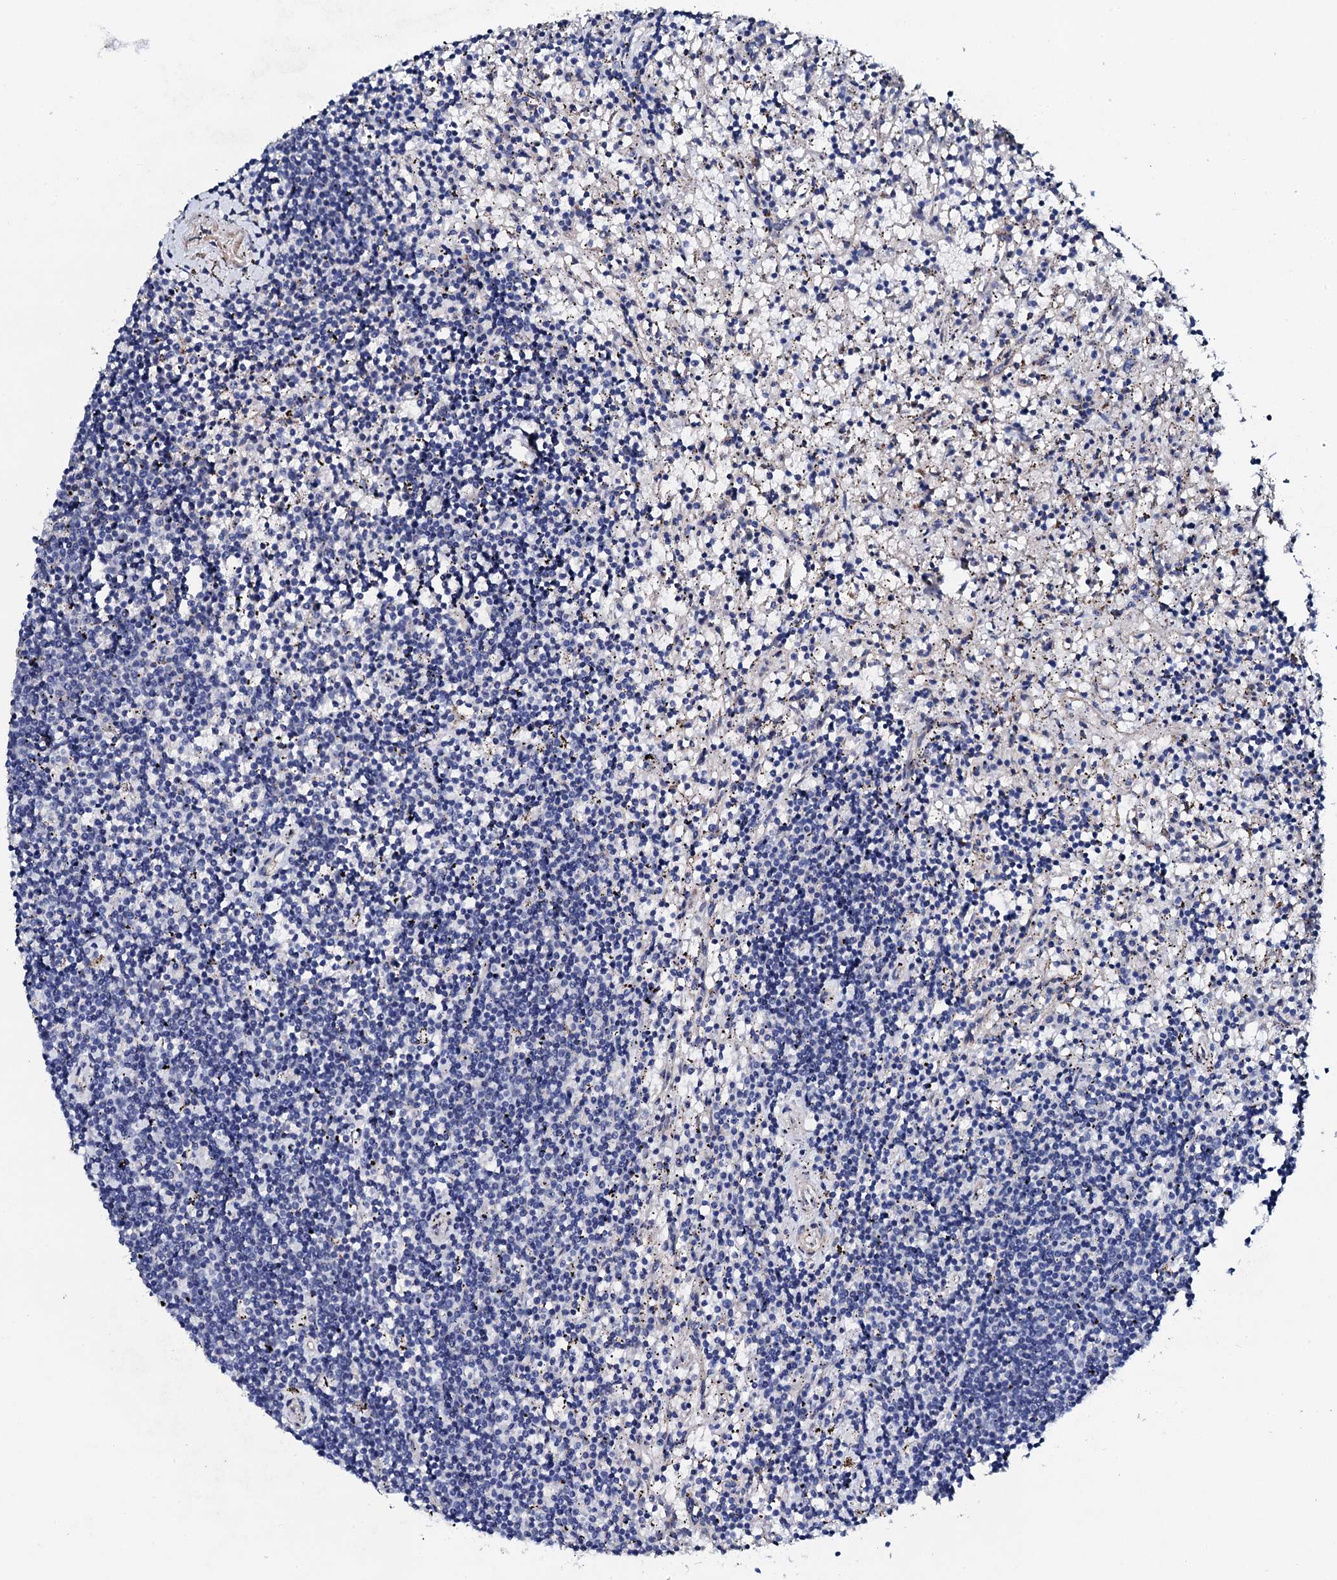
{"staining": {"intensity": "negative", "quantity": "none", "location": "none"}, "tissue": "lymphoma", "cell_type": "Tumor cells", "image_type": "cancer", "snomed": [{"axis": "morphology", "description": "Malignant lymphoma, non-Hodgkin's type, Low grade"}, {"axis": "topography", "description": "Spleen"}], "caption": "IHC micrograph of human malignant lymphoma, non-Hodgkin's type (low-grade) stained for a protein (brown), which exhibits no positivity in tumor cells.", "gene": "KLHL32", "patient": {"sex": "male", "age": 76}}